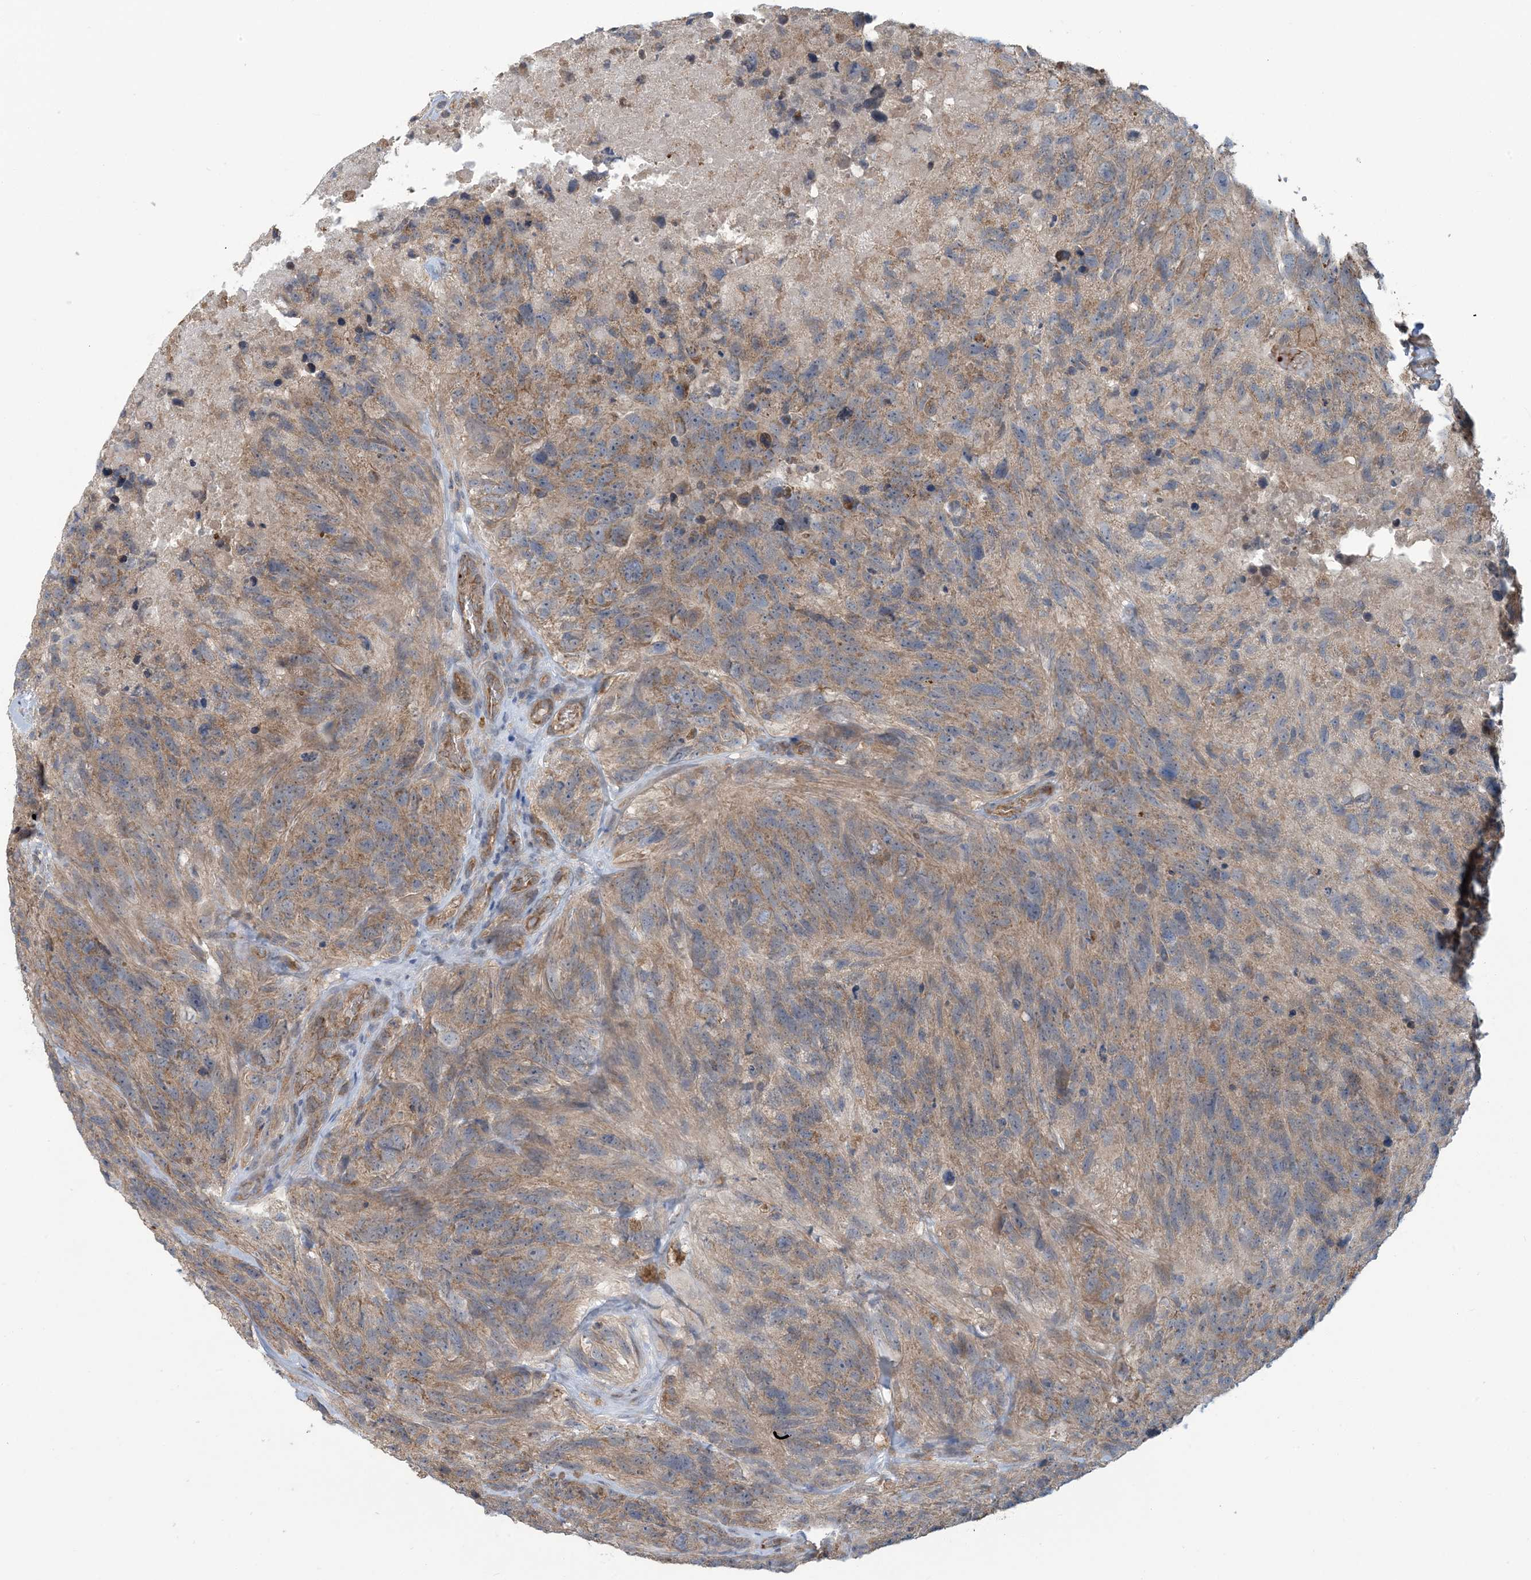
{"staining": {"intensity": "weak", "quantity": "25%-75%", "location": "cytoplasmic/membranous"}, "tissue": "glioma", "cell_type": "Tumor cells", "image_type": "cancer", "snomed": [{"axis": "morphology", "description": "Glioma, malignant, High grade"}, {"axis": "topography", "description": "Brain"}], "caption": "High-power microscopy captured an IHC histopathology image of malignant glioma (high-grade), revealing weak cytoplasmic/membranous positivity in about 25%-75% of tumor cells. (IHC, brightfield microscopy, high magnification).", "gene": "ERI2", "patient": {"sex": "male", "age": 69}}